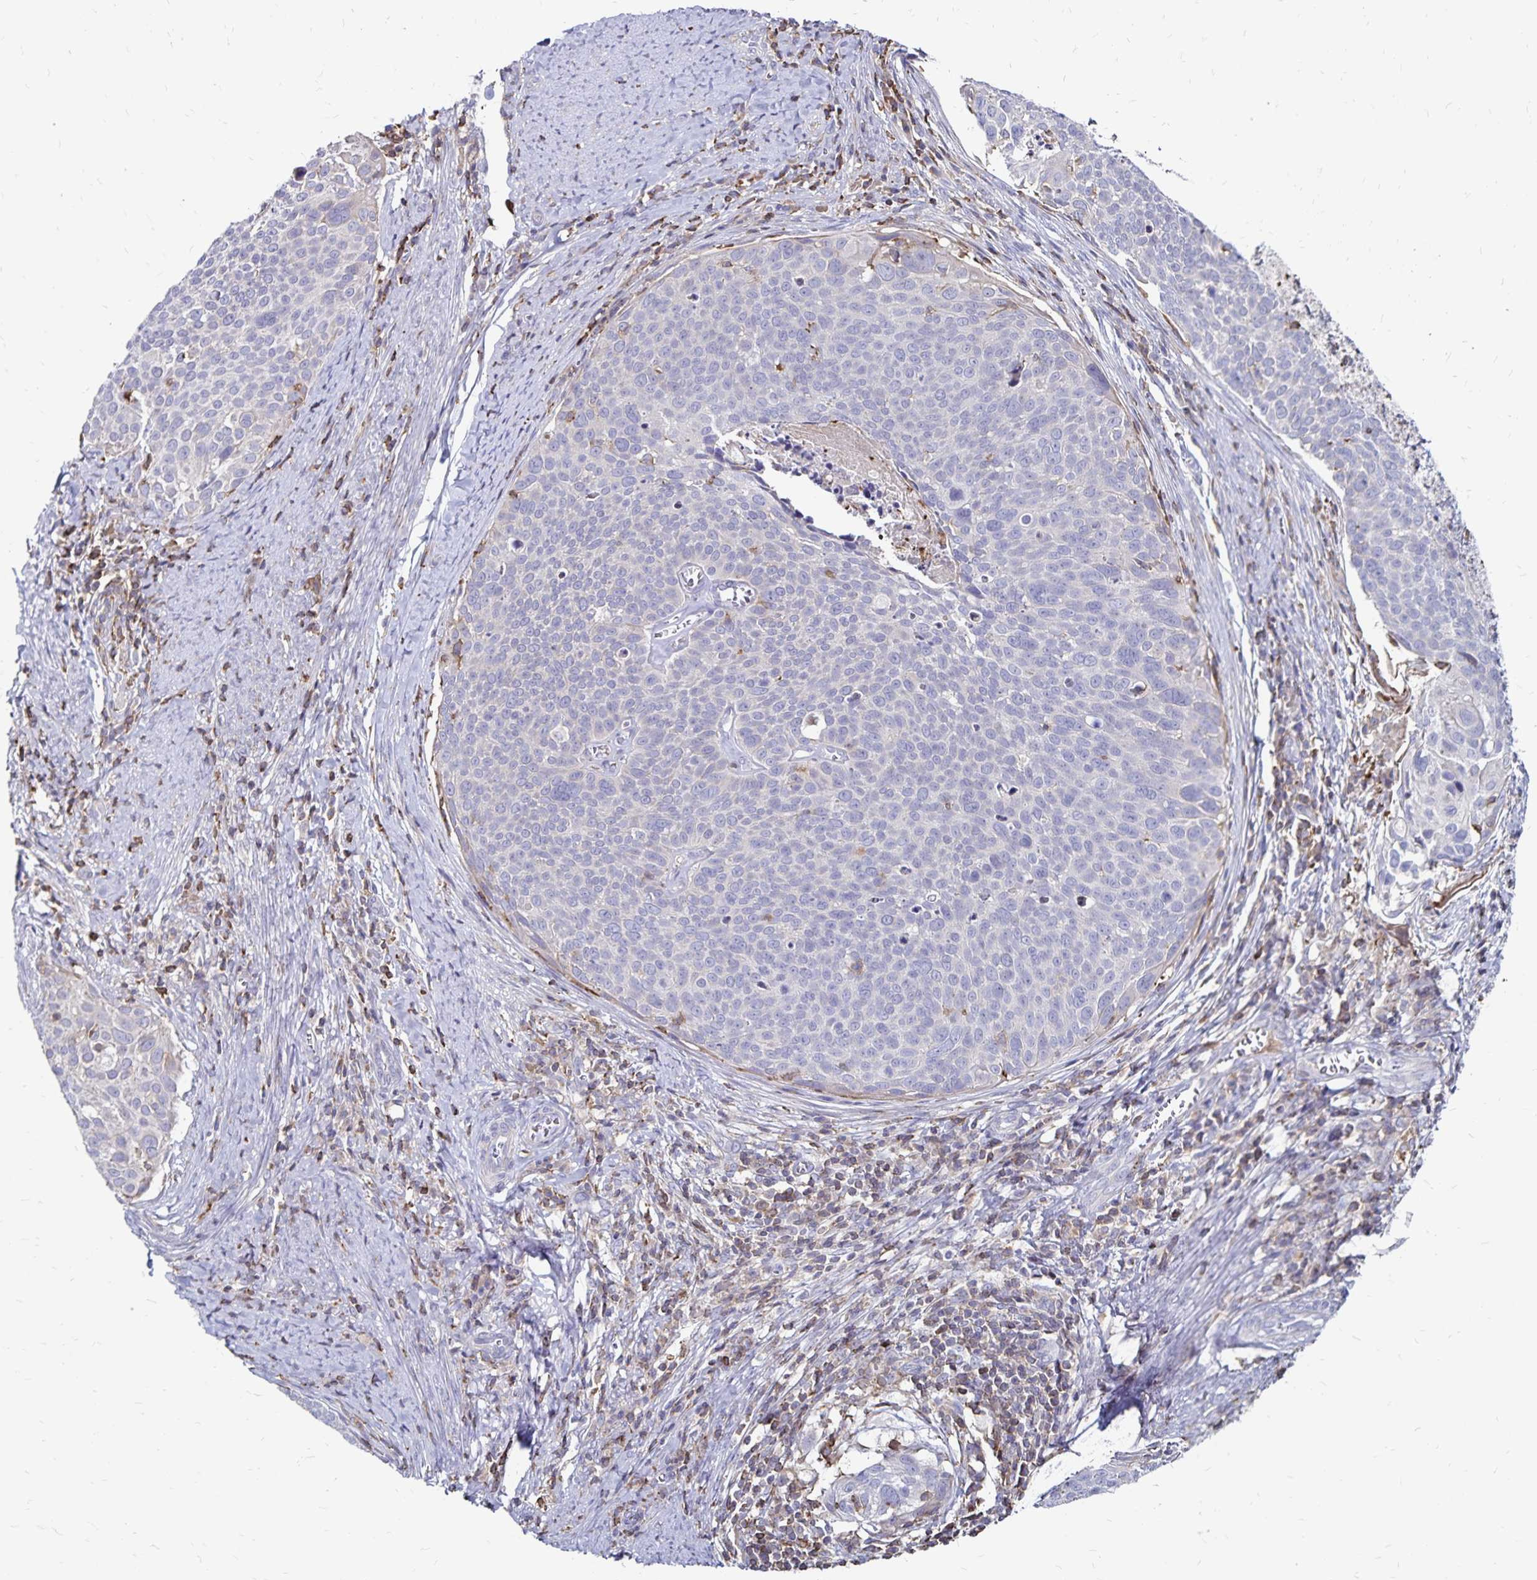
{"staining": {"intensity": "negative", "quantity": "none", "location": "none"}, "tissue": "cervical cancer", "cell_type": "Tumor cells", "image_type": "cancer", "snomed": [{"axis": "morphology", "description": "Squamous cell carcinoma, NOS"}, {"axis": "topography", "description": "Cervix"}], "caption": "A histopathology image of cervical cancer (squamous cell carcinoma) stained for a protein reveals no brown staining in tumor cells.", "gene": "NAGPA", "patient": {"sex": "female", "age": 39}}